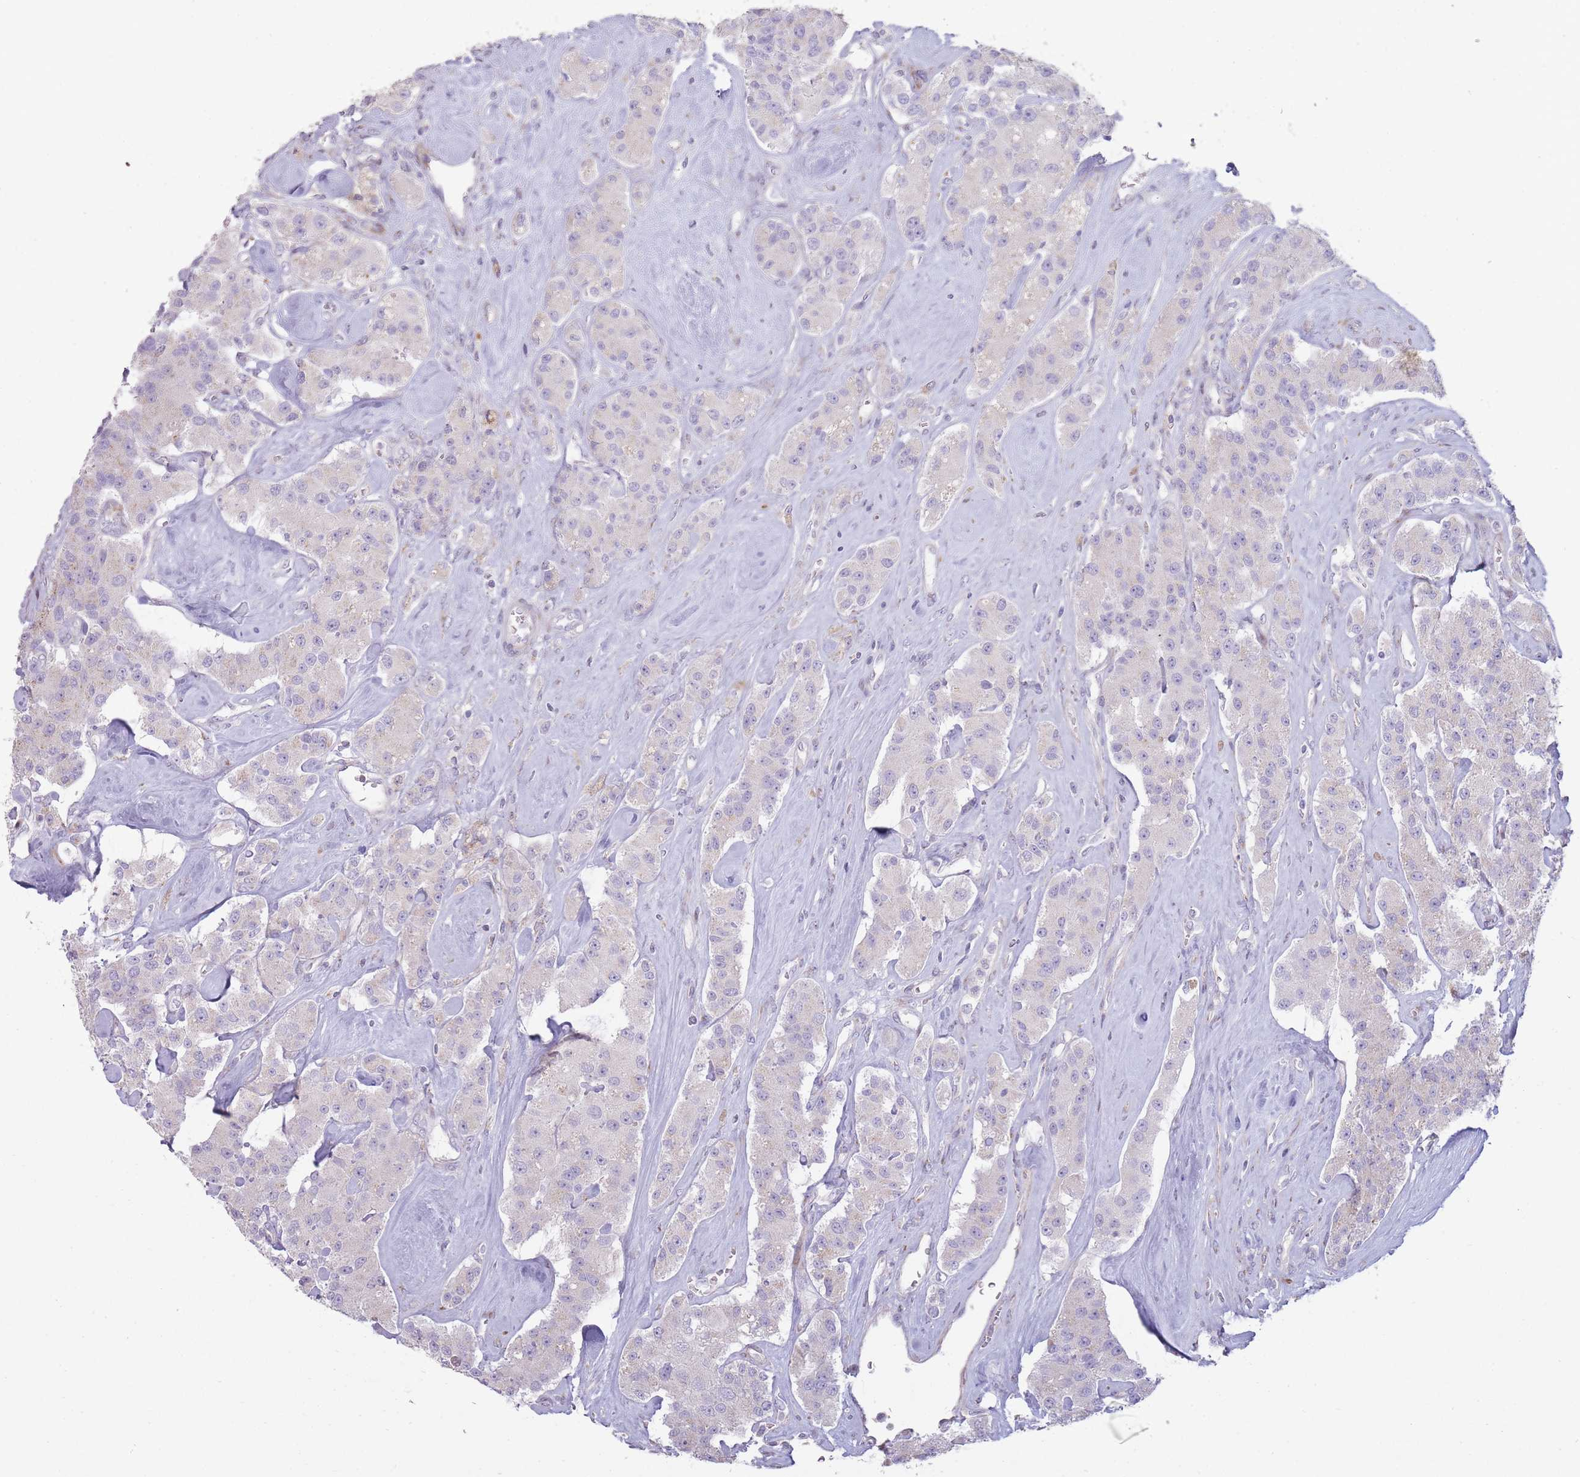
{"staining": {"intensity": "negative", "quantity": "none", "location": "none"}, "tissue": "carcinoid", "cell_type": "Tumor cells", "image_type": "cancer", "snomed": [{"axis": "morphology", "description": "Carcinoid, malignant, NOS"}, {"axis": "topography", "description": "Pancreas"}], "caption": "Tumor cells are negative for brown protein staining in carcinoid (malignant).", "gene": "PPP3R2", "patient": {"sex": "male", "age": 41}}